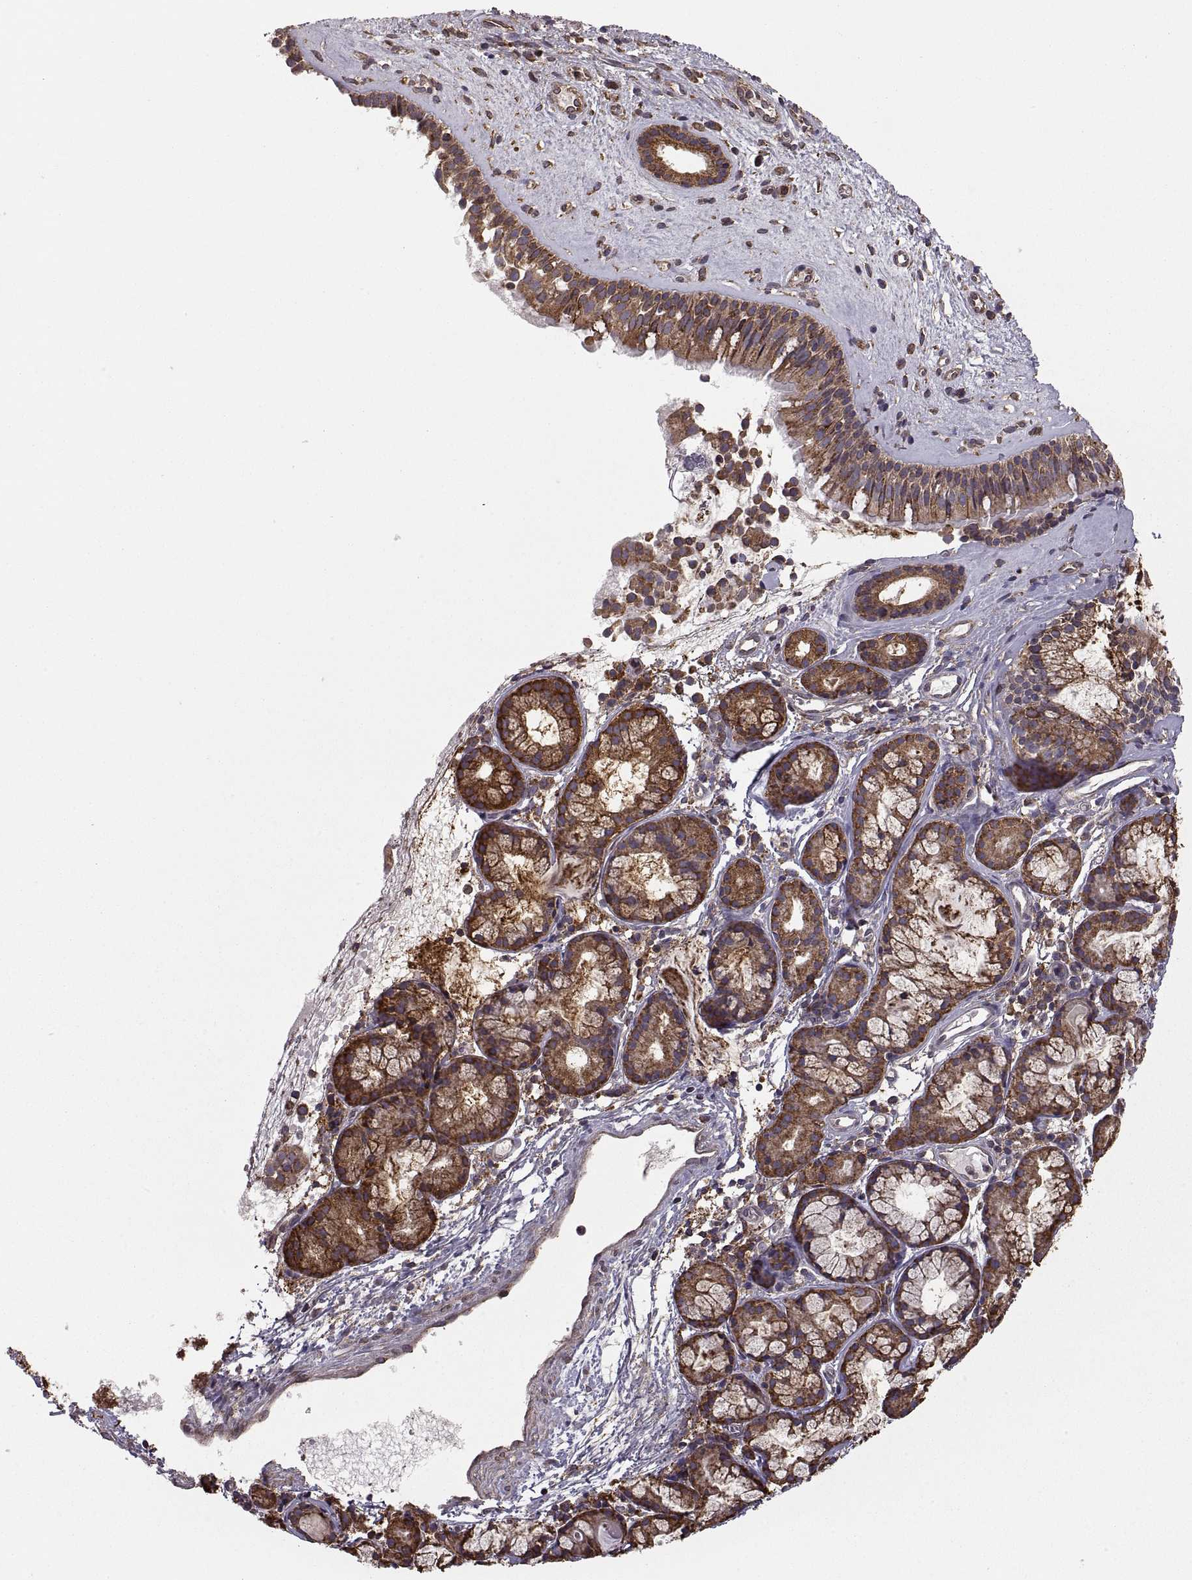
{"staining": {"intensity": "strong", "quantity": ">75%", "location": "cytoplasmic/membranous"}, "tissue": "nasopharynx", "cell_type": "Respiratory epithelial cells", "image_type": "normal", "snomed": [{"axis": "morphology", "description": "Normal tissue, NOS"}, {"axis": "topography", "description": "Nasopharynx"}], "caption": "This is a micrograph of IHC staining of unremarkable nasopharynx, which shows strong positivity in the cytoplasmic/membranous of respiratory epithelial cells.", "gene": "PDIA3", "patient": {"sex": "male", "age": 29}}